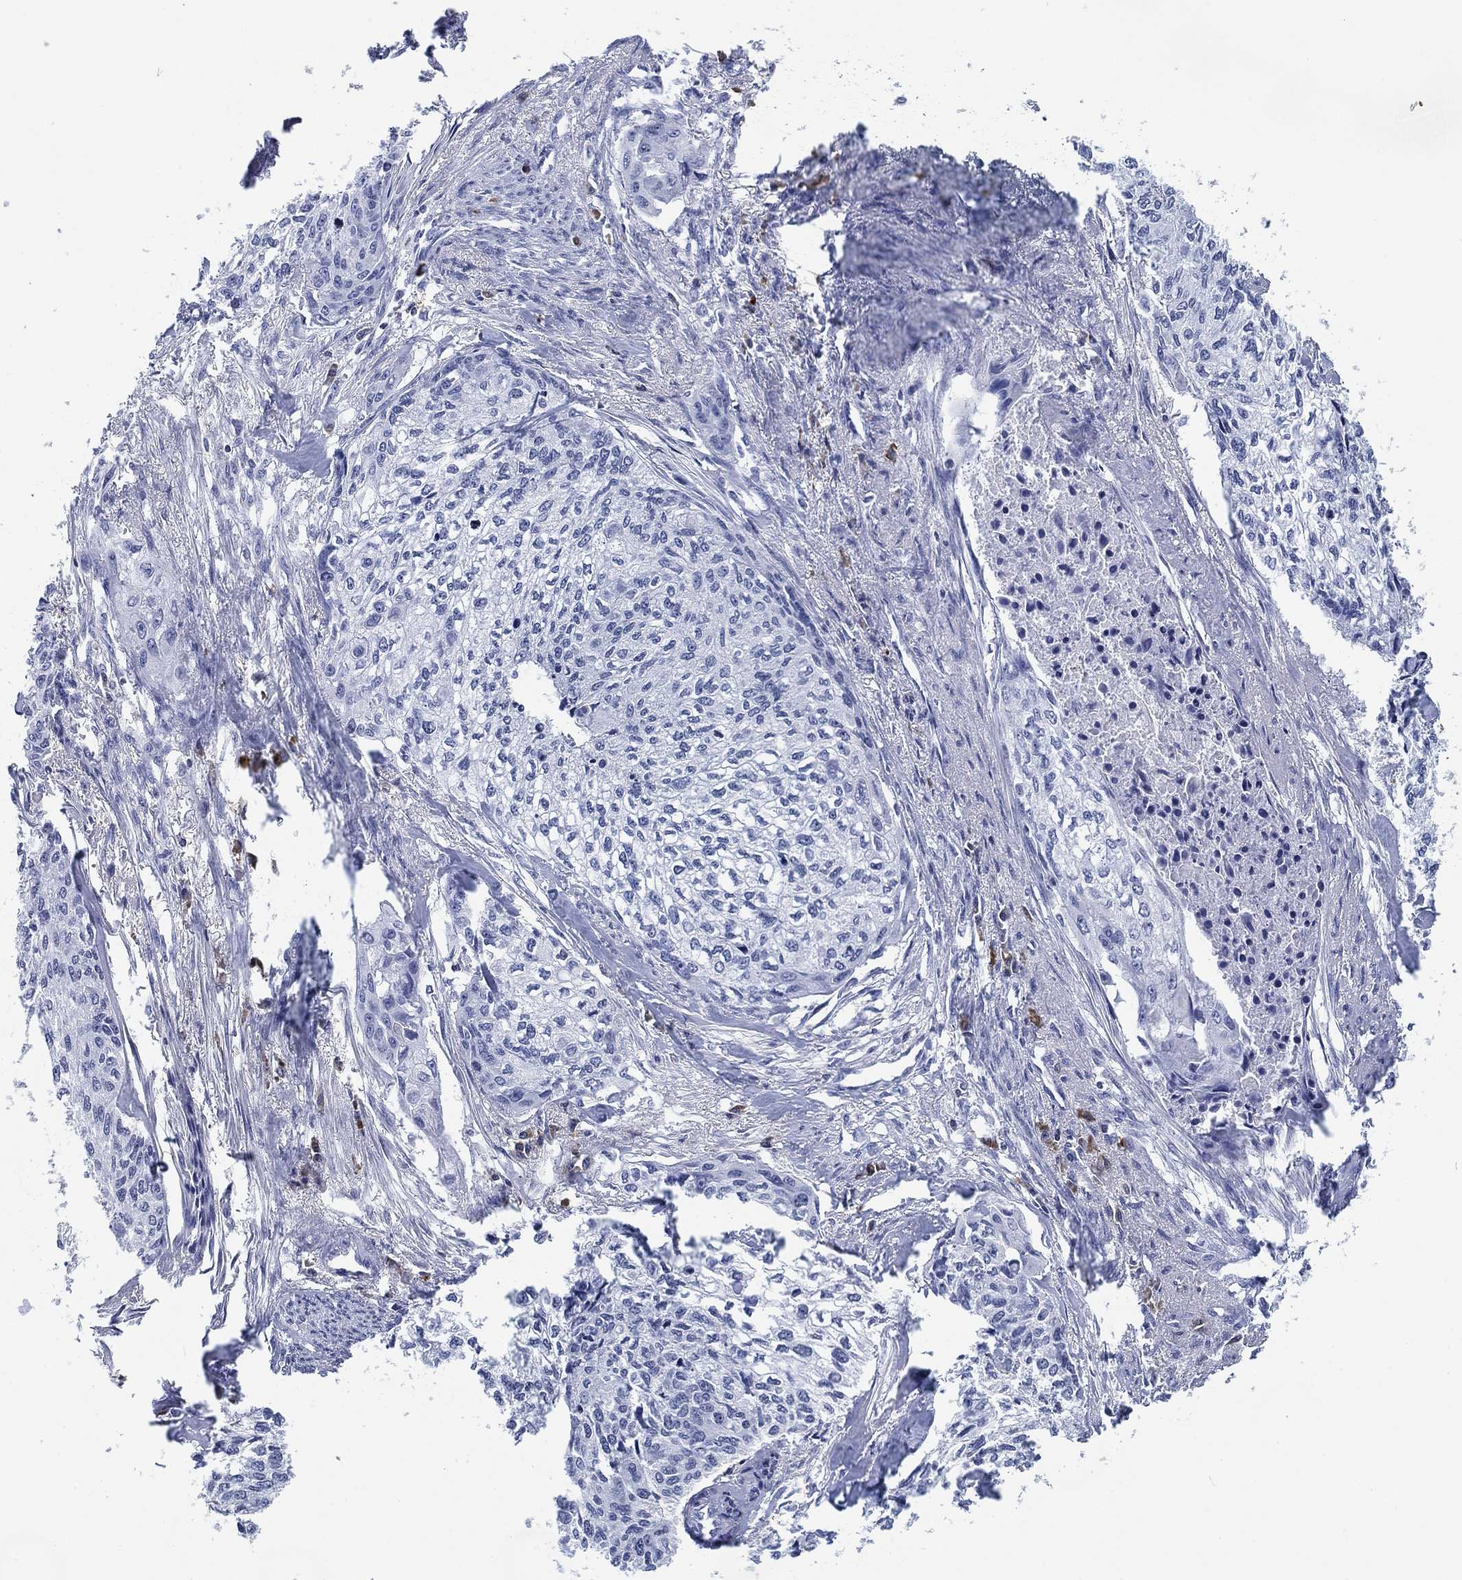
{"staining": {"intensity": "negative", "quantity": "none", "location": "none"}, "tissue": "cervical cancer", "cell_type": "Tumor cells", "image_type": "cancer", "snomed": [{"axis": "morphology", "description": "Squamous cell carcinoma, NOS"}, {"axis": "topography", "description": "Cervix"}], "caption": "Immunohistochemistry (IHC) of cervical cancer demonstrates no expression in tumor cells.", "gene": "FYB1", "patient": {"sex": "female", "age": 58}}